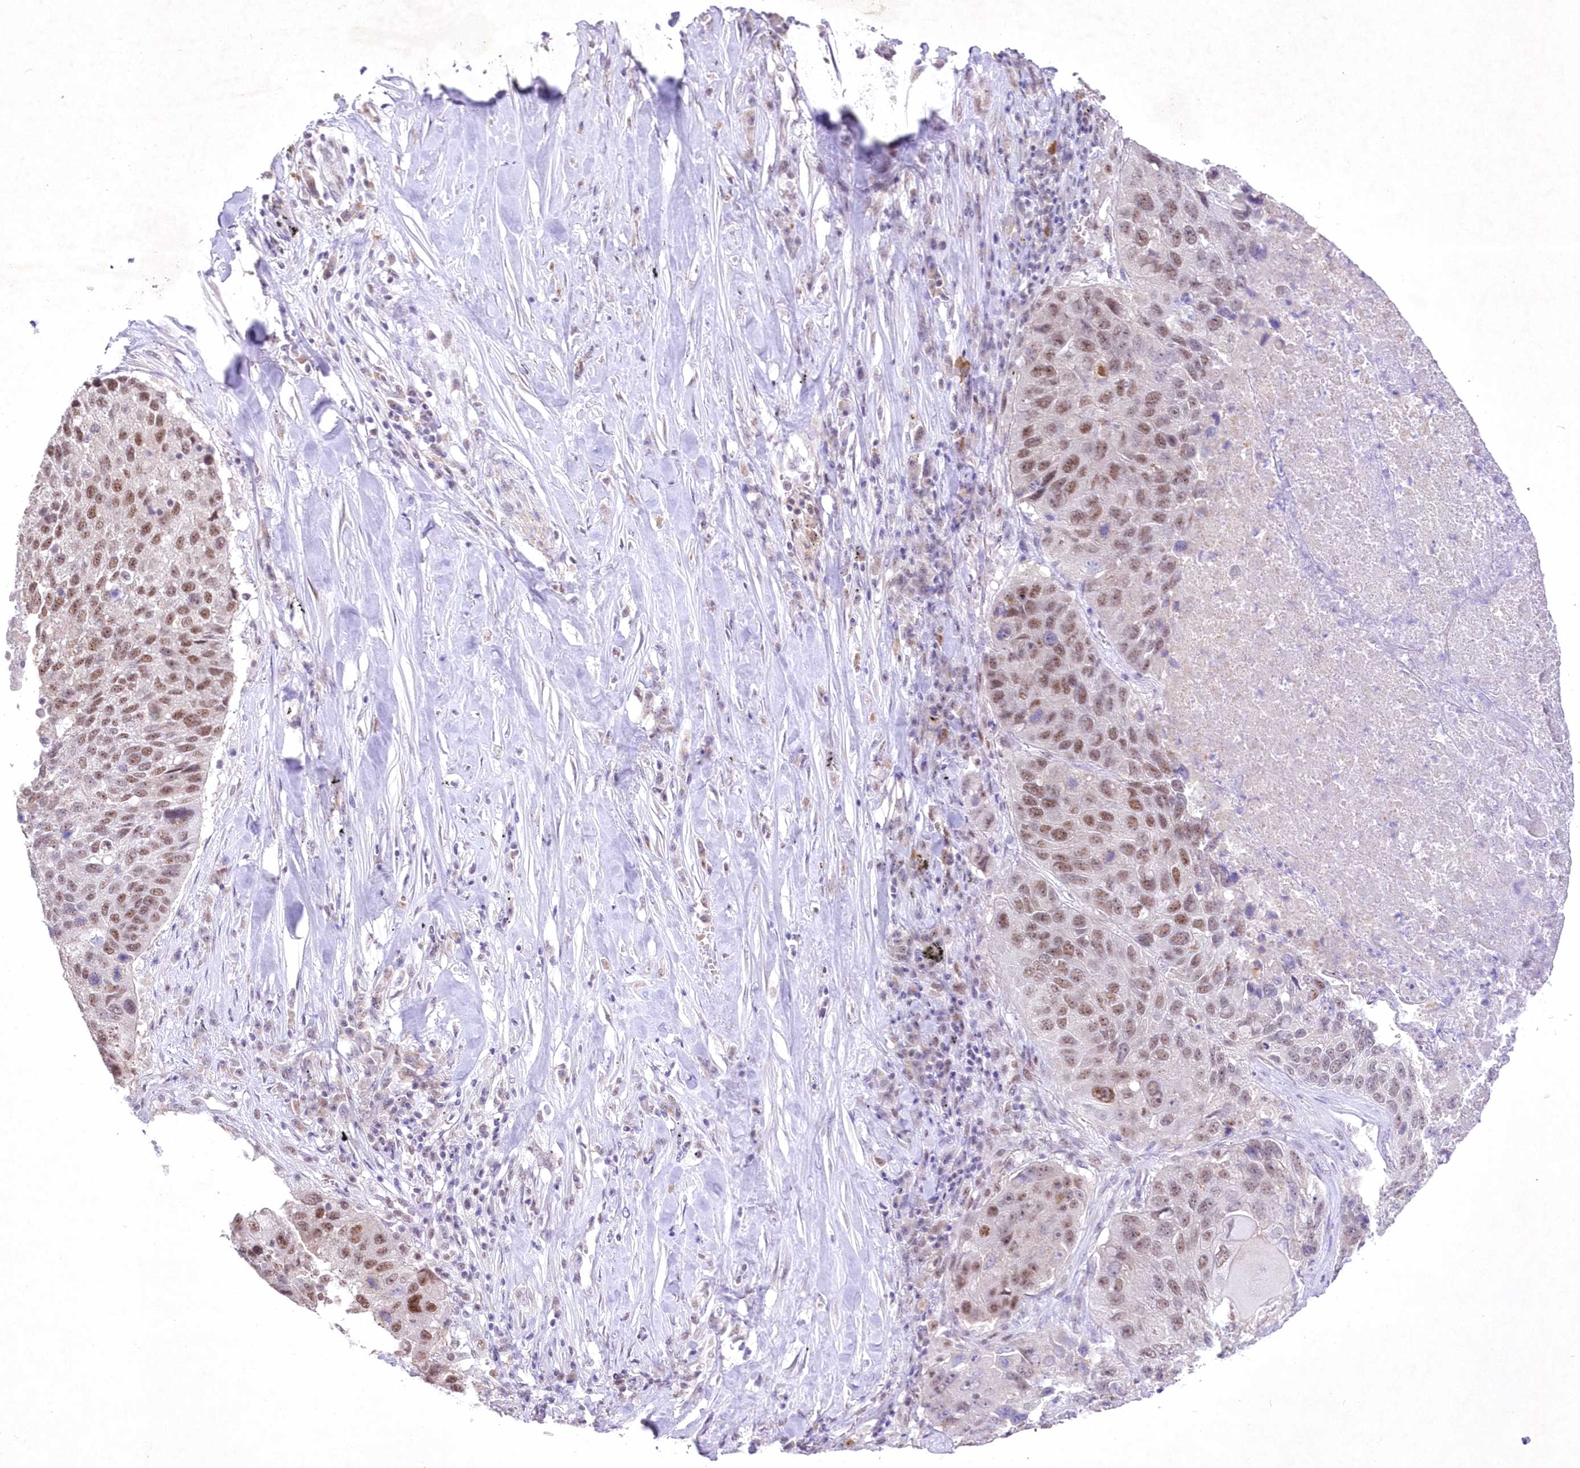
{"staining": {"intensity": "moderate", "quantity": ">75%", "location": "nuclear"}, "tissue": "lung cancer", "cell_type": "Tumor cells", "image_type": "cancer", "snomed": [{"axis": "morphology", "description": "Squamous cell carcinoma, NOS"}, {"axis": "topography", "description": "Lung"}], "caption": "The histopathology image exhibits immunohistochemical staining of lung cancer. There is moderate nuclear expression is seen in about >75% of tumor cells. (DAB IHC with brightfield microscopy, high magnification).", "gene": "RBM27", "patient": {"sex": "male", "age": 61}}